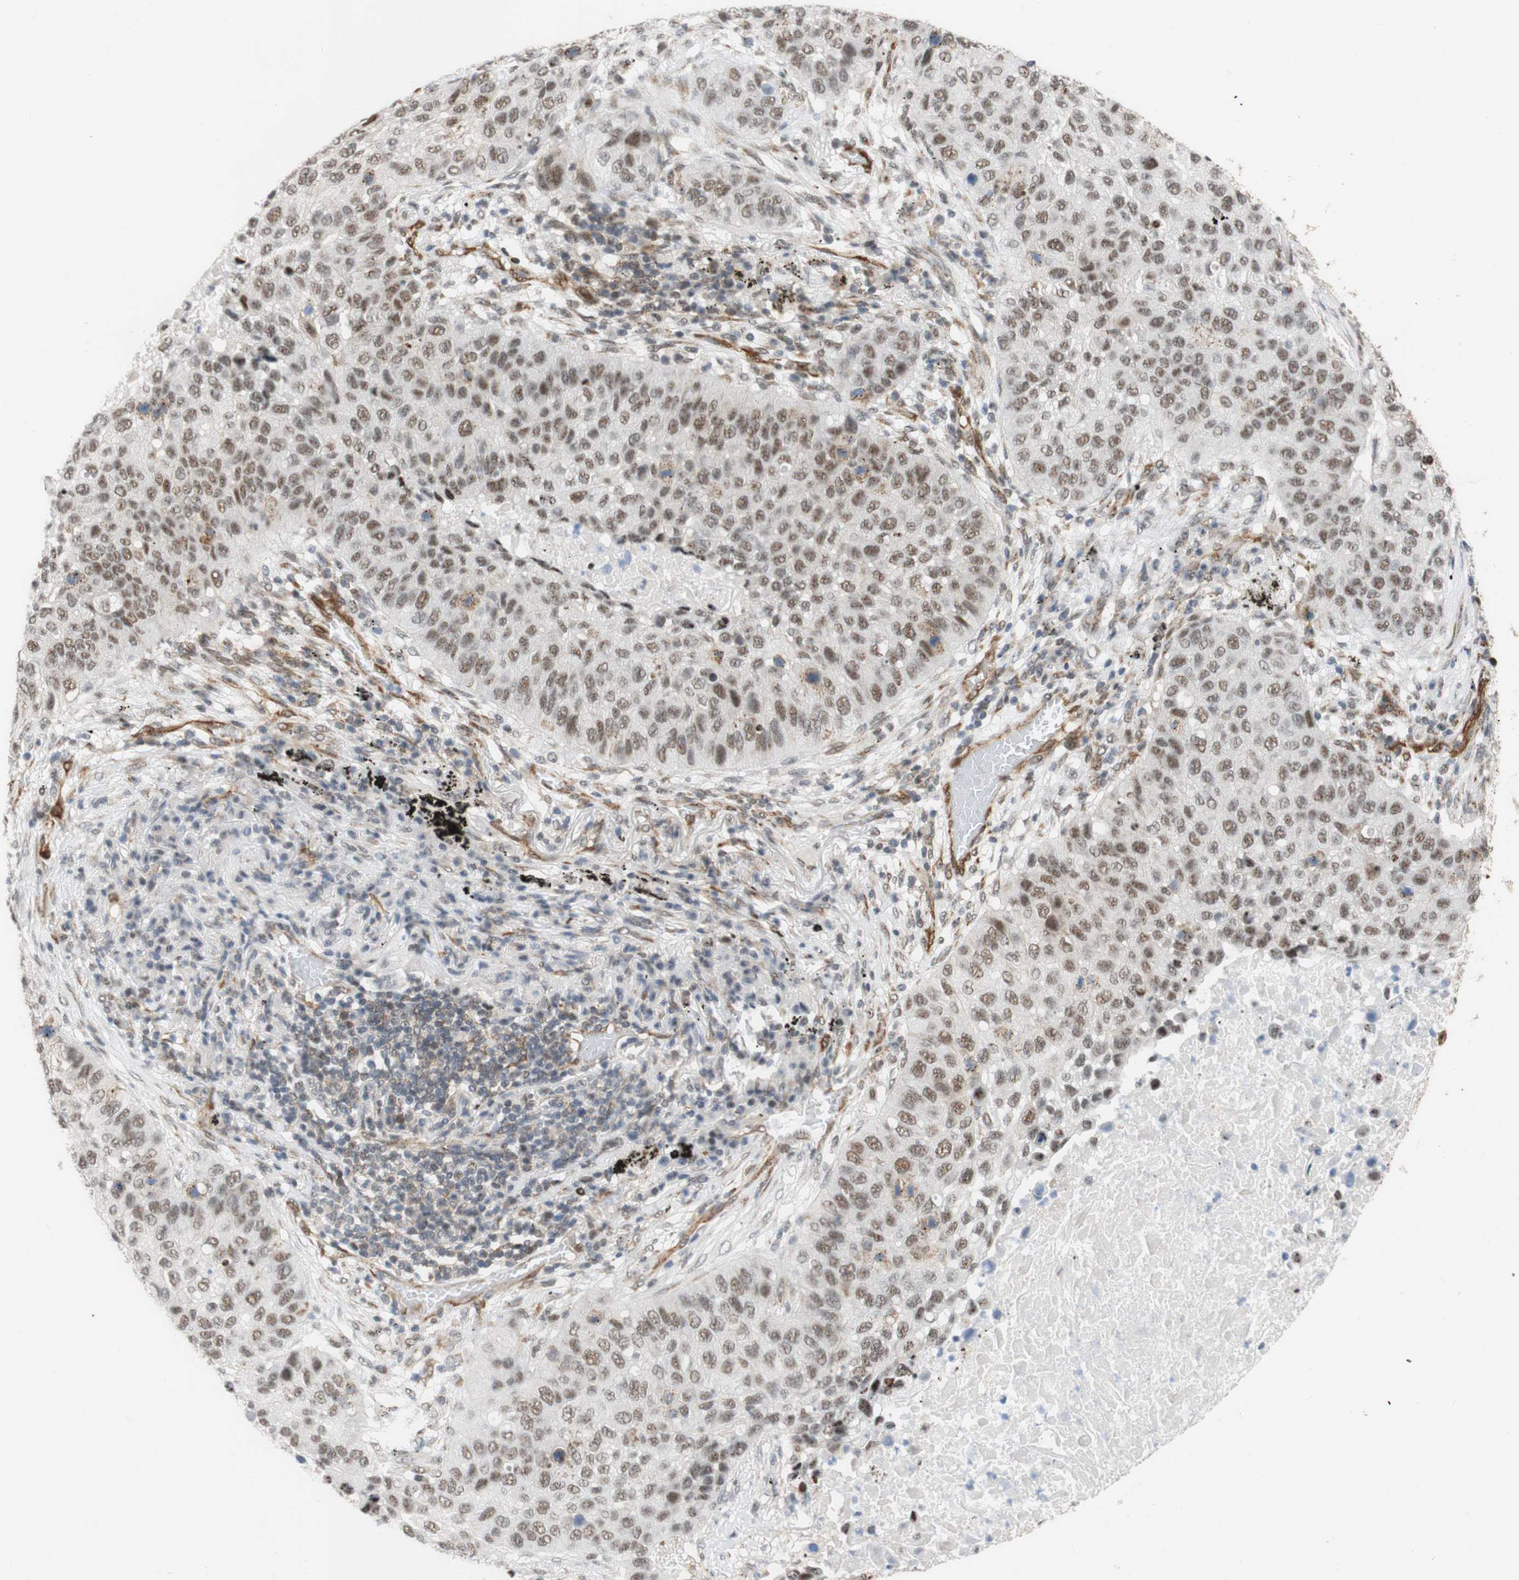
{"staining": {"intensity": "weak", "quantity": ">75%", "location": "nuclear"}, "tissue": "lung cancer", "cell_type": "Tumor cells", "image_type": "cancer", "snomed": [{"axis": "morphology", "description": "Squamous cell carcinoma, NOS"}, {"axis": "topography", "description": "Lung"}], "caption": "This photomicrograph reveals immunohistochemistry staining of human lung cancer, with low weak nuclear positivity in approximately >75% of tumor cells.", "gene": "SAP18", "patient": {"sex": "male", "age": 57}}